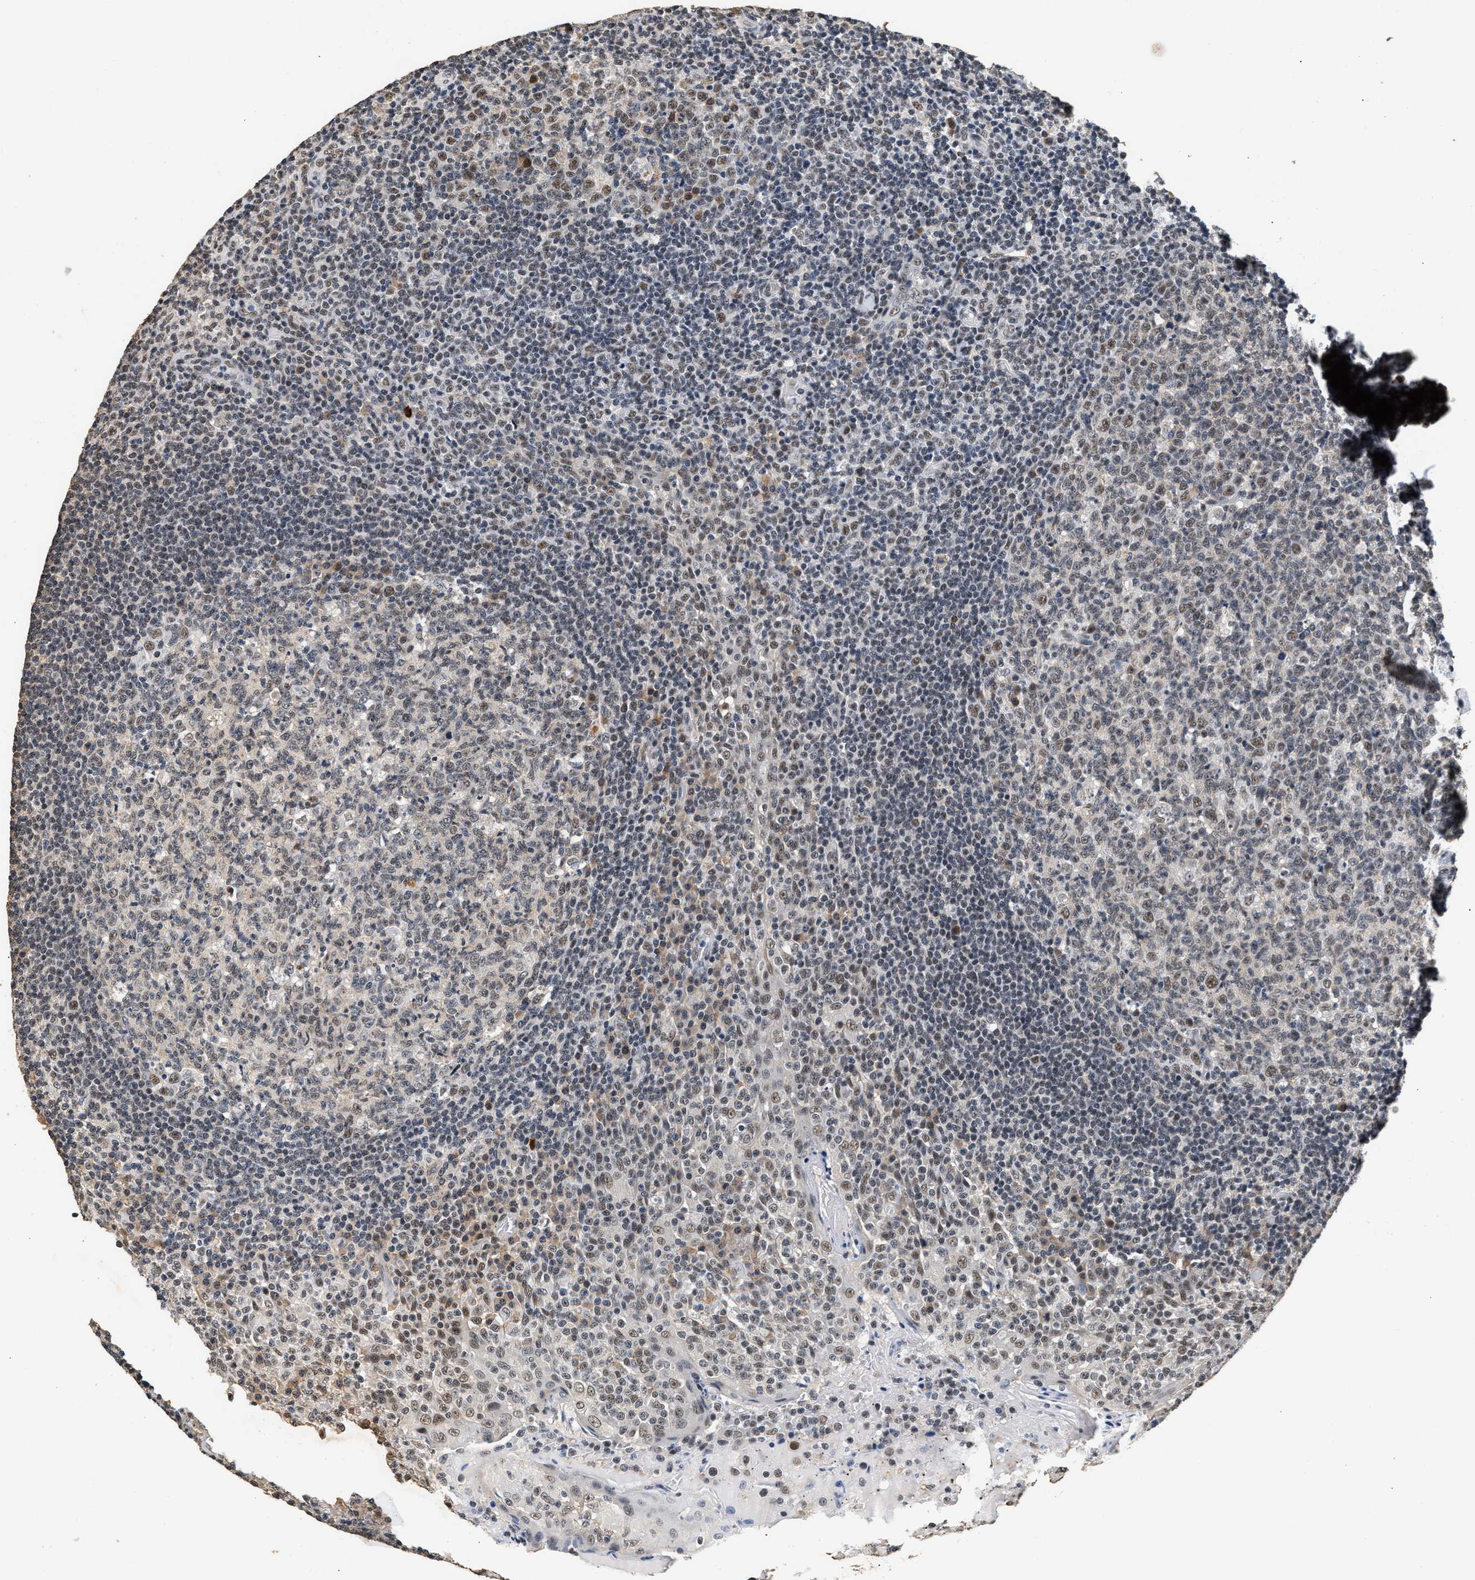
{"staining": {"intensity": "moderate", "quantity": "<25%", "location": "nuclear"}, "tissue": "tonsil", "cell_type": "Germinal center cells", "image_type": "normal", "snomed": [{"axis": "morphology", "description": "Normal tissue, NOS"}, {"axis": "topography", "description": "Tonsil"}], "caption": "Tonsil stained with DAB (3,3'-diaminobenzidine) IHC demonstrates low levels of moderate nuclear positivity in about <25% of germinal center cells. Using DAB (brown) and hematoxylin (blue) stains, captured at high magnification using brightfield microscopy.", "gene": "THOC1", "patient": {"sex": "female", "age": 19}}